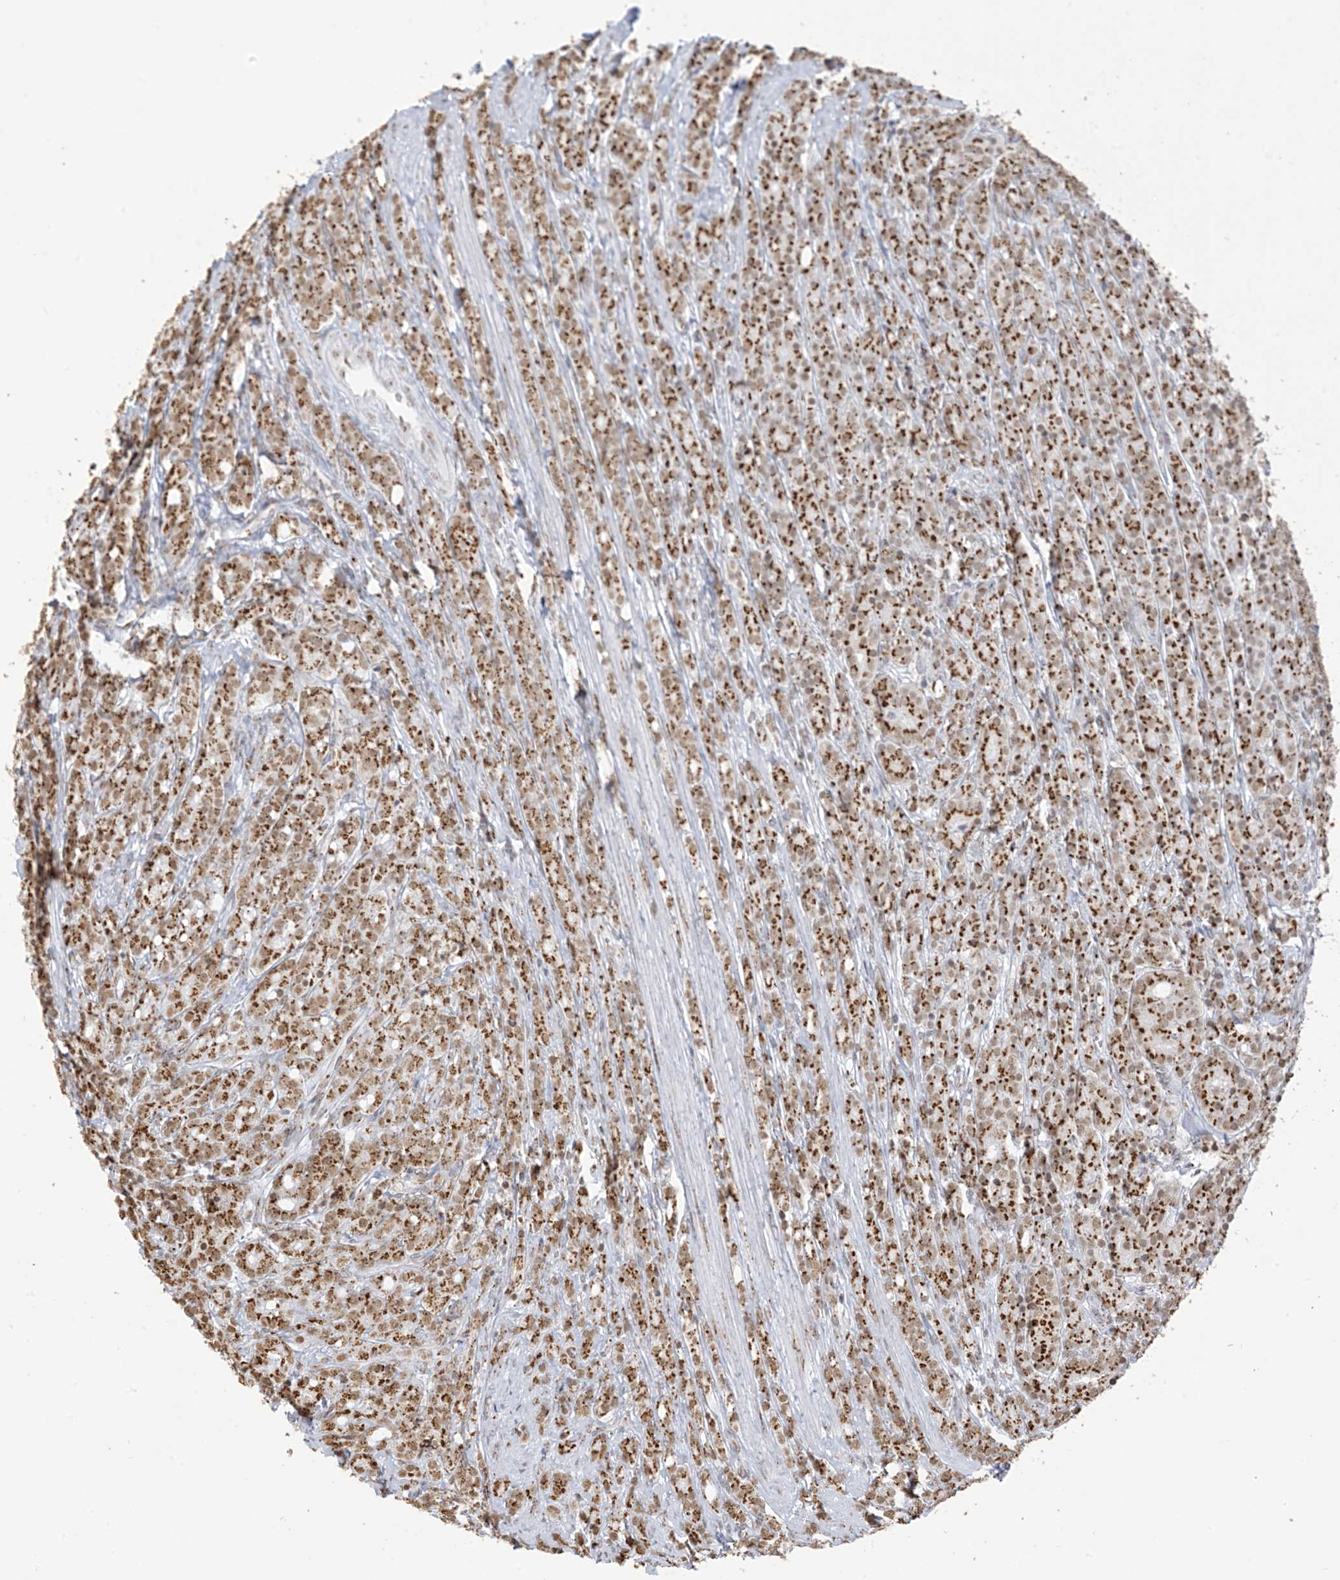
{"staining": {"intensity": "moderate", "quantity": ">75%", "location": "cytoplasmic/membranous,nuclear"}, "tissue": "prostate cancer", "cell_type": "Tumor cells", "image_type": "cancer", "snomed": [{"axis": "morphology", "description": "Adenocarcinoma, High grade"}, {"axis": "topography", "description": "Prostate"}], "caption": "Human prostate cancer (adenocarcinoma (high-grade)) stained for a protein (brown) shows moderate cytoplasmic/membranous and nuclear positive staining in approximately >75% of tumor cells.", "gene": "GPR107", "patient": {"sex": "male", "age": 62}}